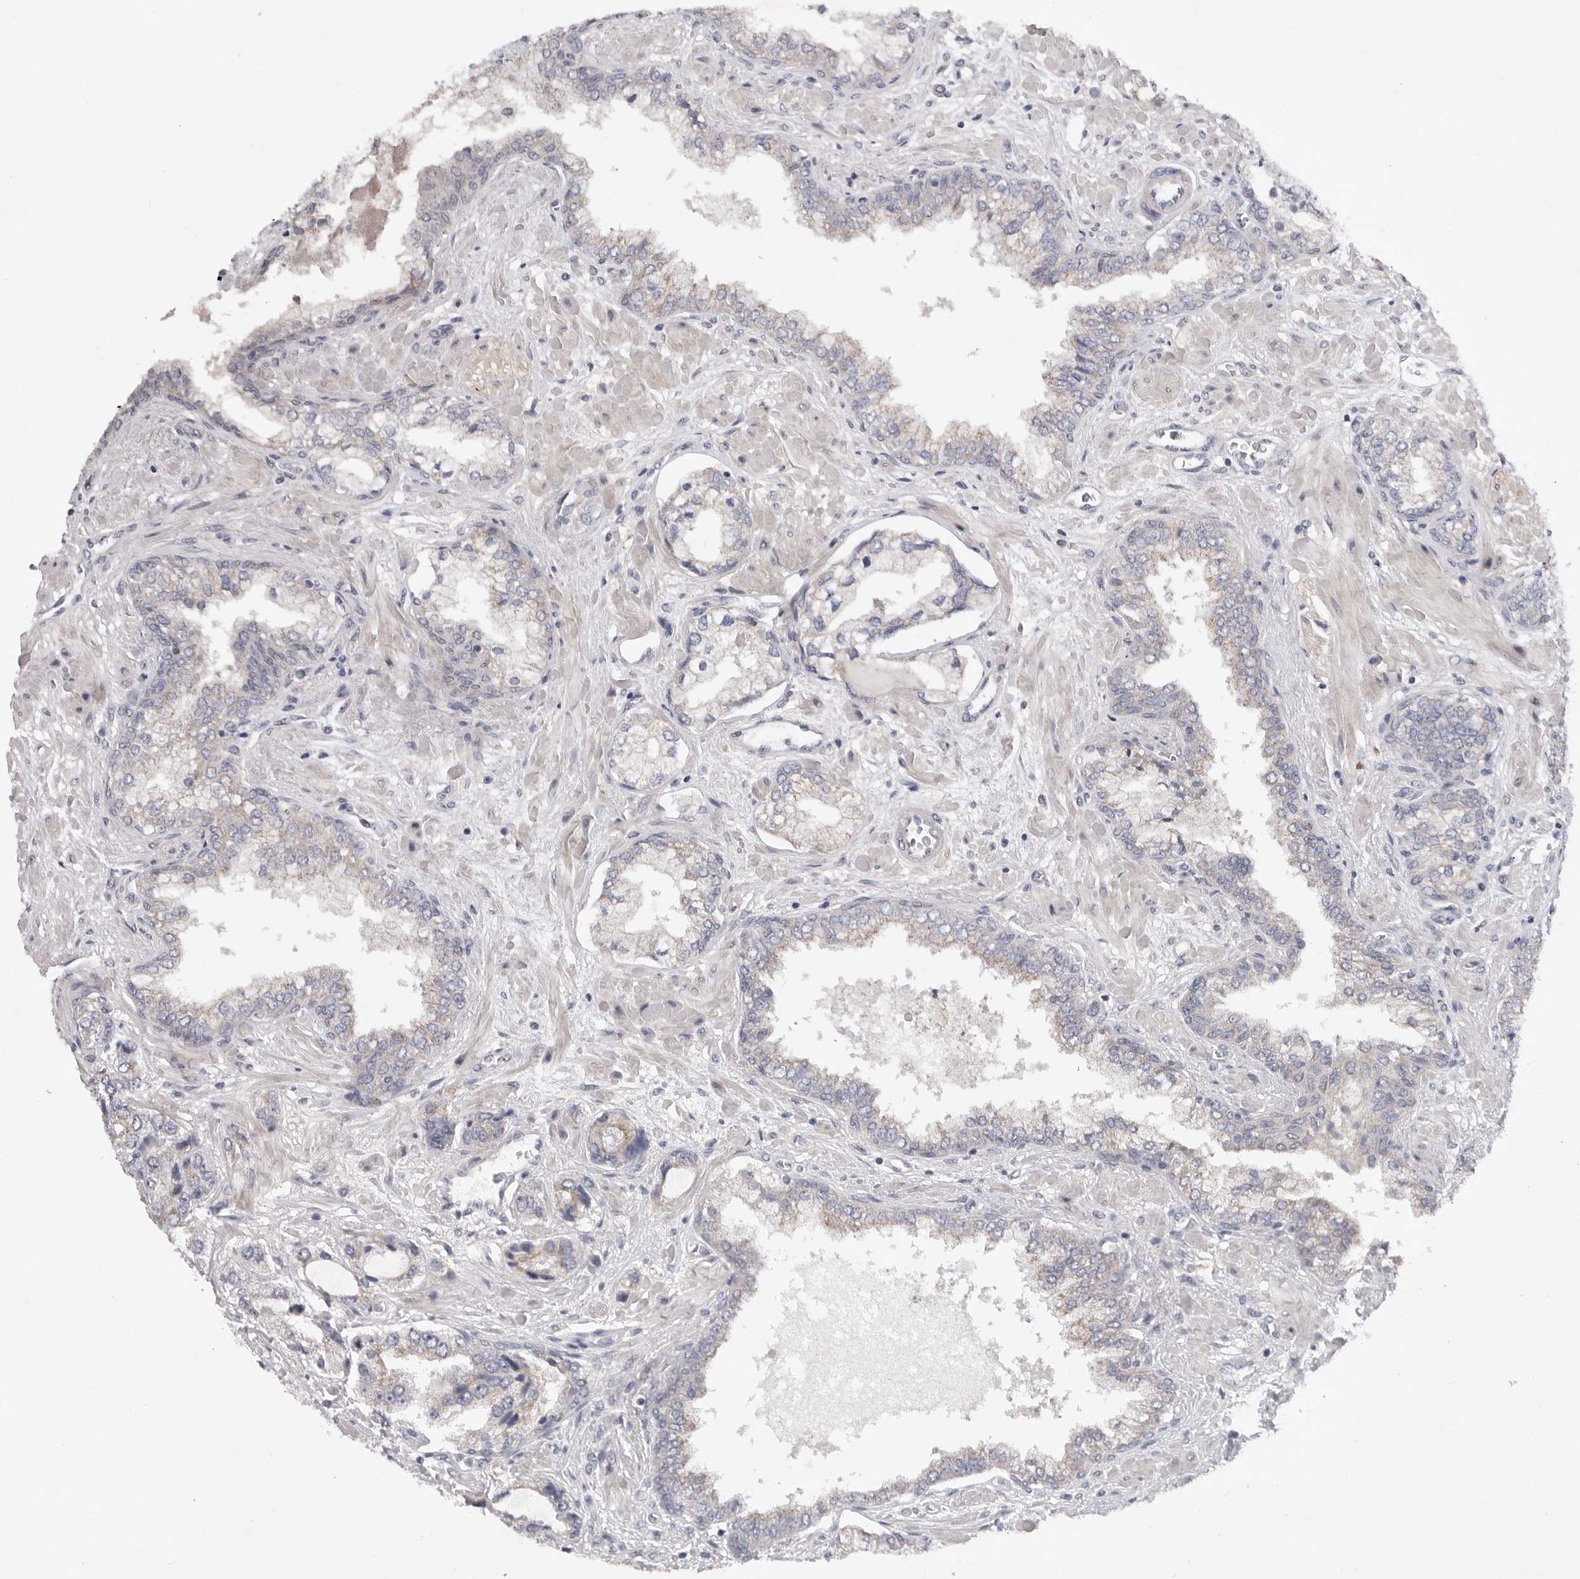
{"staining": {"intensity": "weak", "quantity": "<25%", "location": "cytoplasmic/membranous"}, "tissue": "prostate cancer", "cell_type": "Tumor cells", "image_type": "cancer", "snomed": [{"axis": "morphology", "description": "Normal tissue, NOS"}, {"axis": "morphology", "description": "Adenocarcinoma, High grade"}, {"axis": "topography", "description": "Prostate"}, {"axis": "topography", "description": "Peripheral nerve tissue"}], "caption": "A high-resolution image shows IHC staining of prostate cancer (adenocarcinoma (high-grade)), which exhibits no significant staining in tumor cells.", "gene": "FBXO43", "patient": {"sex": "male", "age": 59}}